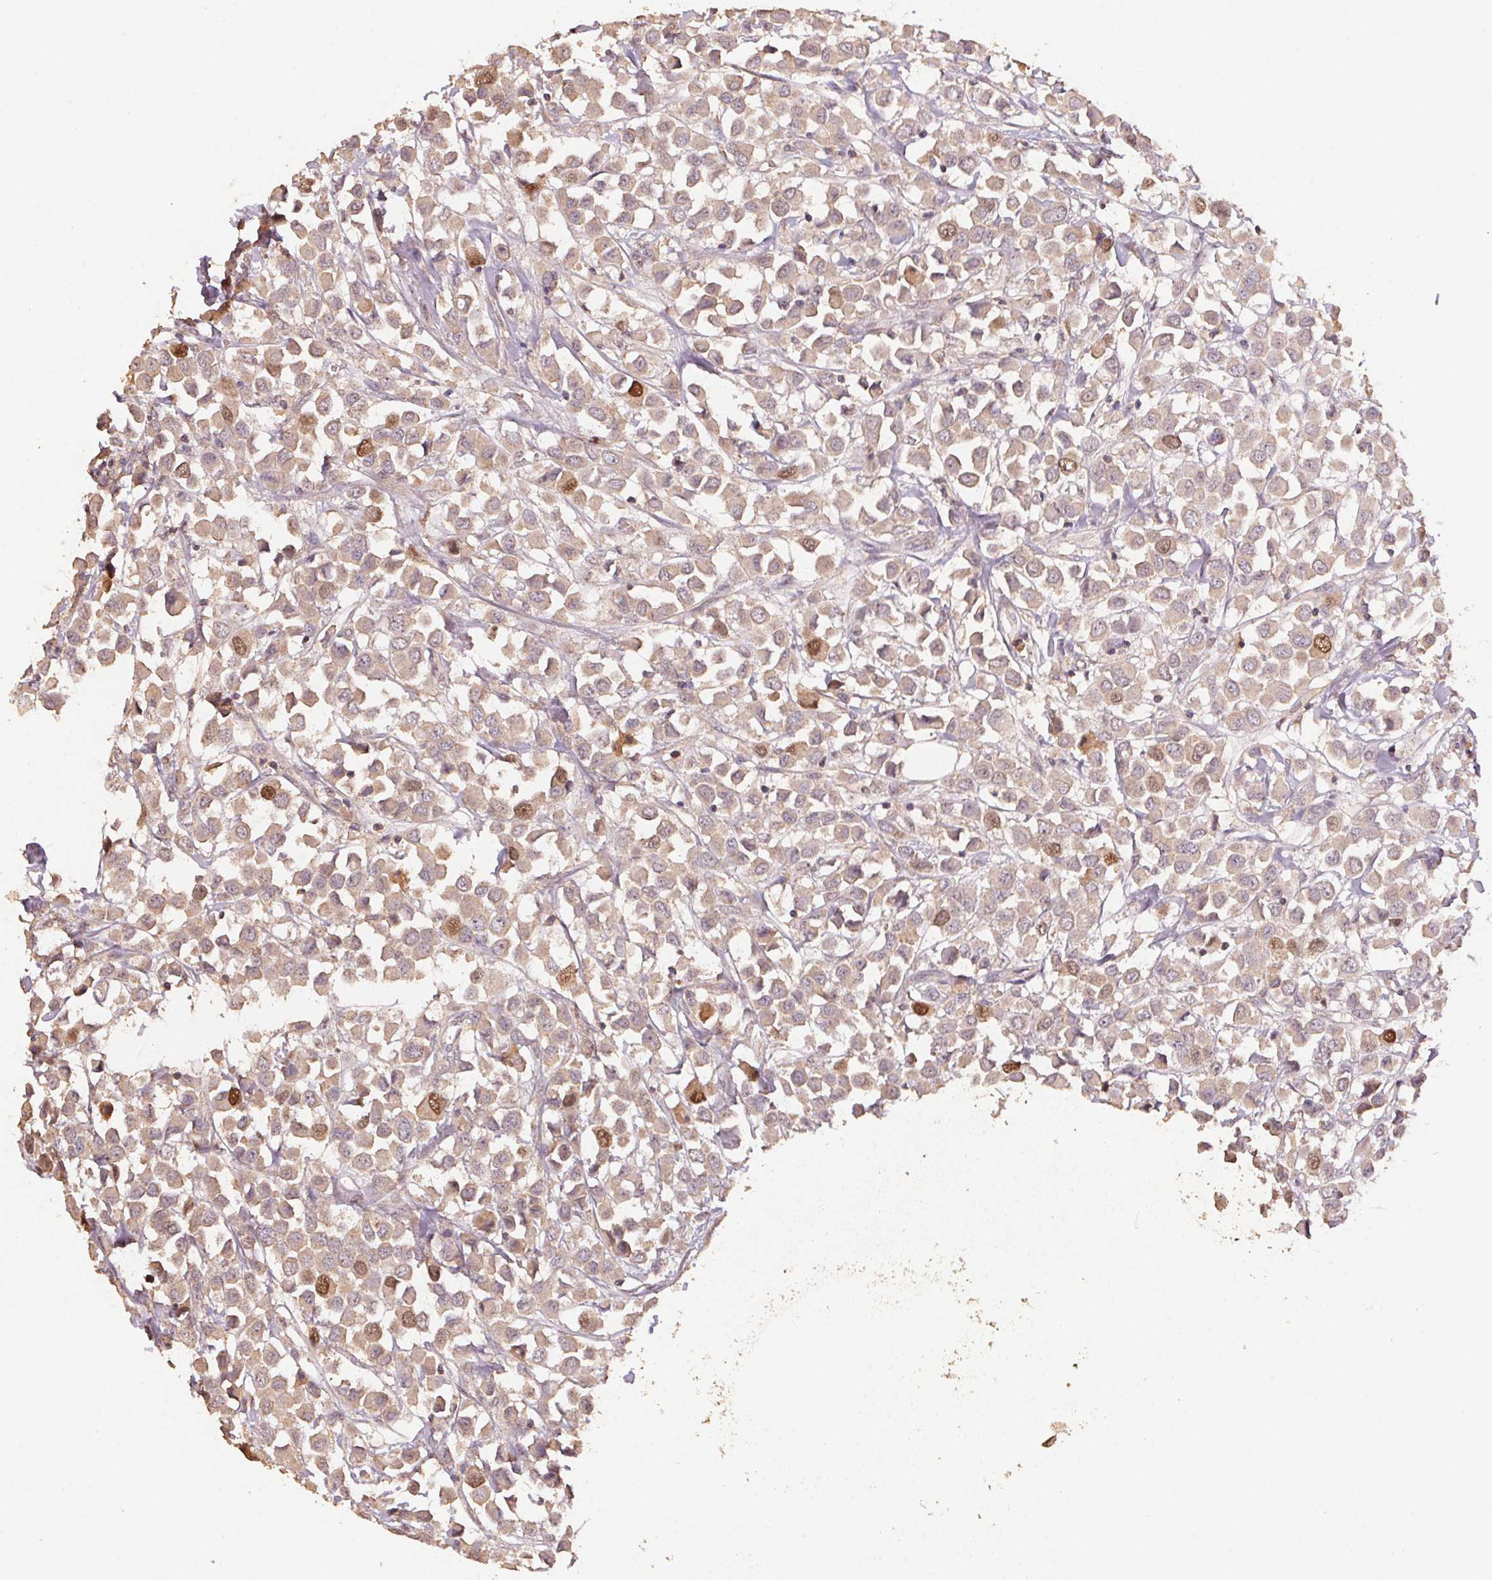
{"staining": {"intensity": "moderate", "quantity": "25%-75%", "location": "cytoplasmic/membranous,nuclear"}, "tissue": "breast cancer", "cell_type": "Tumor cells", "image_type": "cancer", "snomed": [{"axis": "morphology", "description": "Duct carcinoma"}, {"axis": "topography", "description": "Breast"}], "caption": "The photomicrograph displays a brown stain indicating the presence of a protein in the cytoplasmic/membranous and nuclear of tumor cells in breast infiltrating ductal carcinoma.", "gene": "CENPF", "patient": {"sex": "female", "age": 61}}